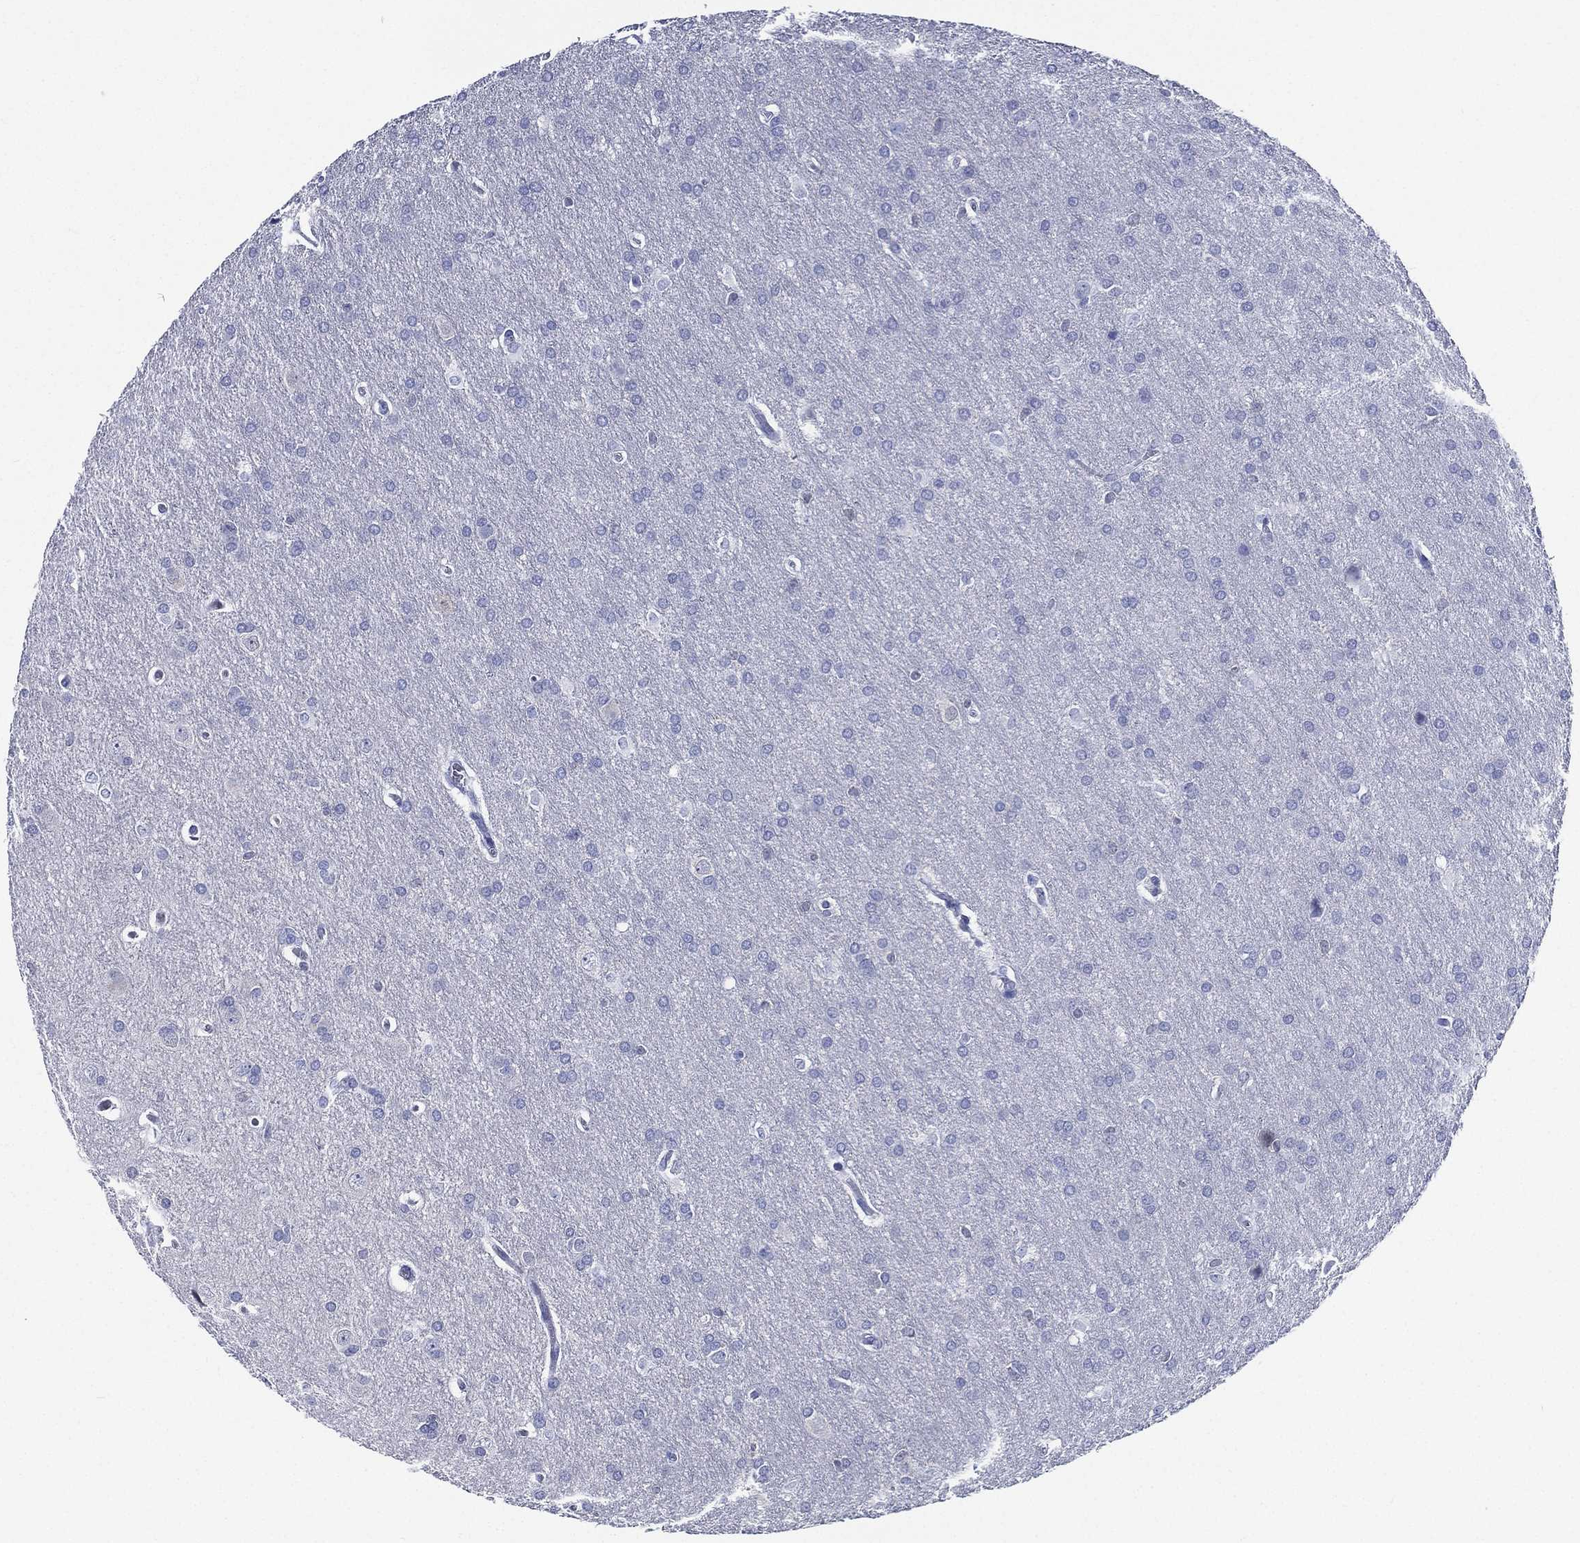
{"staining": {"intensity": "negative", "quantity": "none", "location": "none"}, "tissue": "glioma", "cell_type": "Tumor cells", "image_type": "cancer", "snomed": [{"axis": "morphology", "description": "Glioma, malignant, Low grade"}, {"axis": "topography", "description": "Brain"}], "caption": "This is a photomicrograph of immunohistochemistry (IHC) staining of malignant glioma (low-grade), which shows no positivity in tumor cells.", "gene": "NEDD9", "patient": {"sex": "female", "age": 32}}